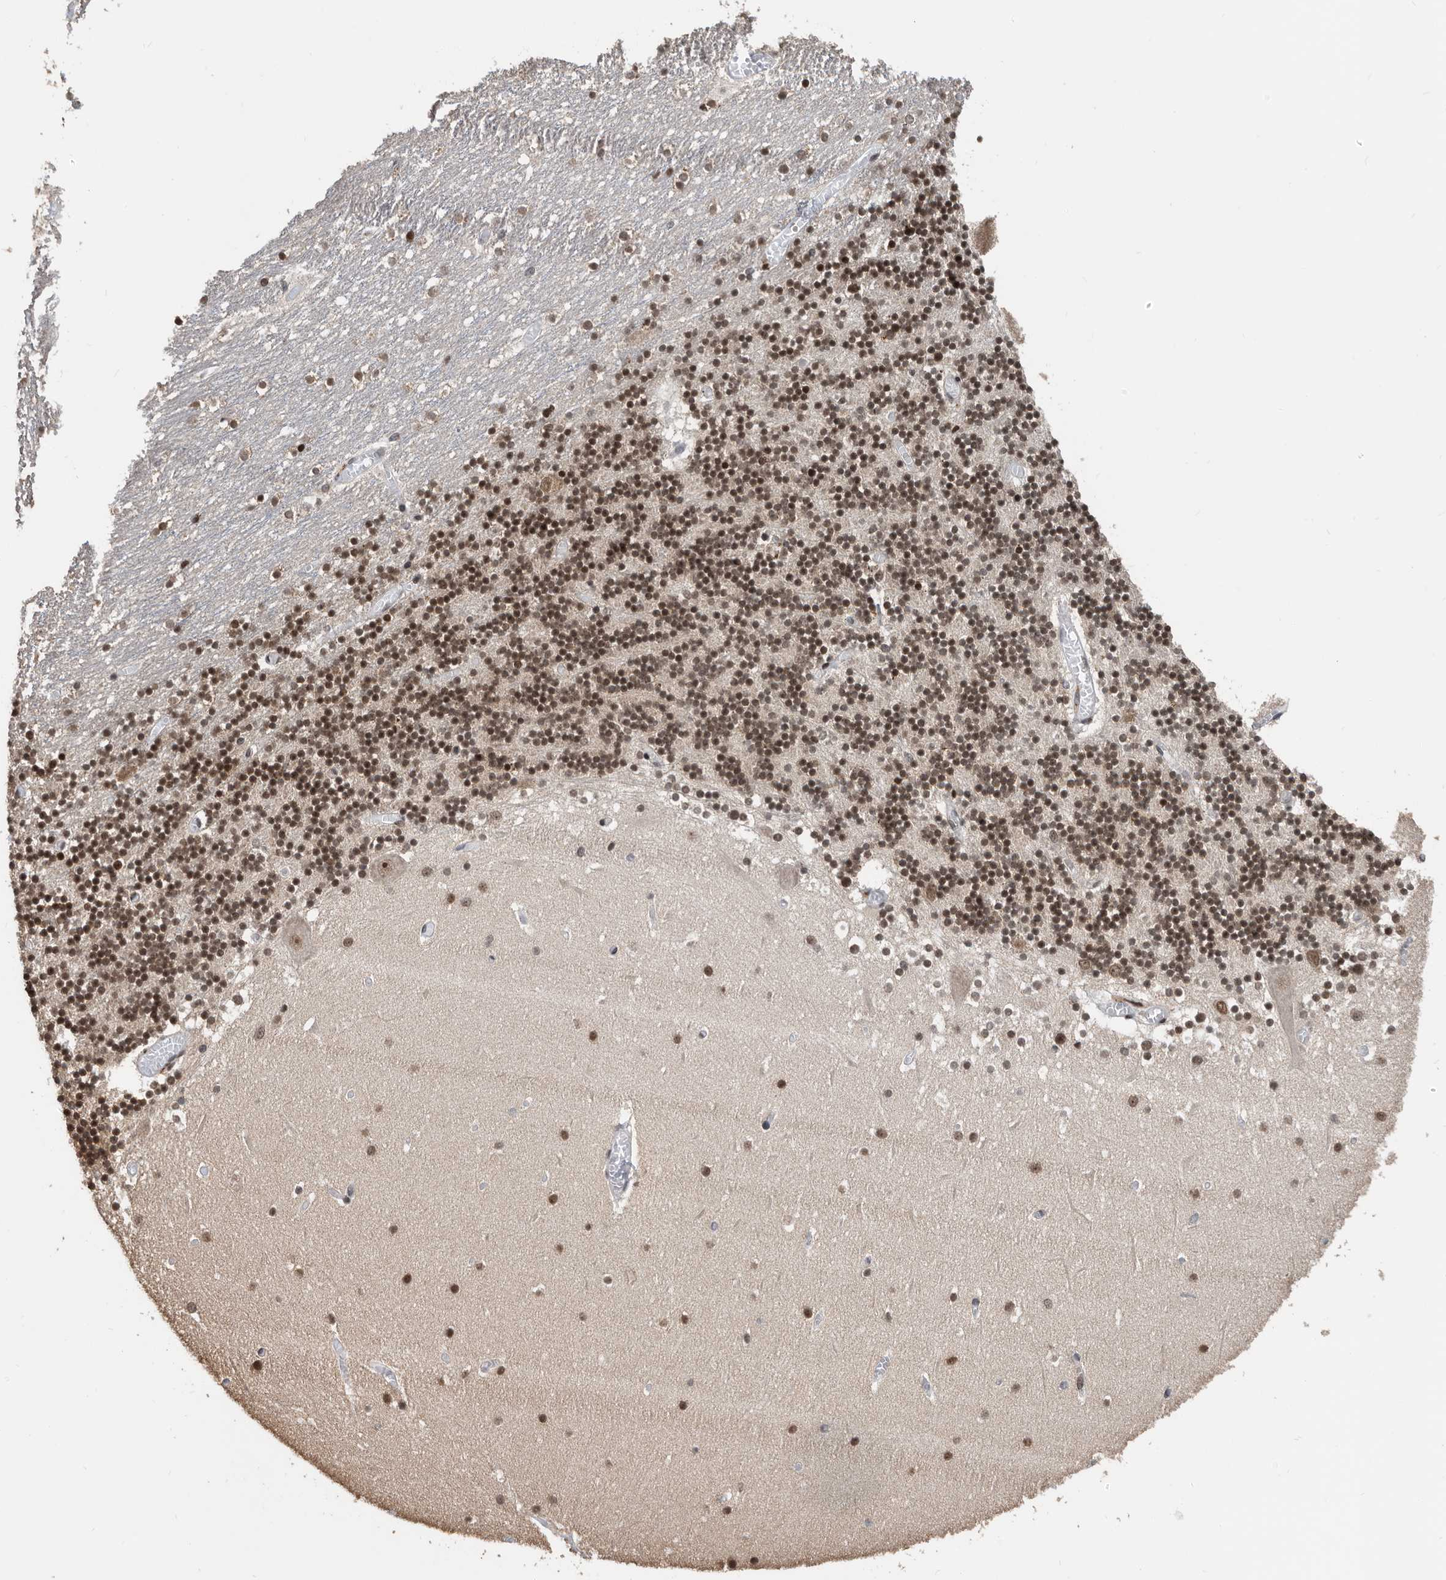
{"staining": {"intensity": "moderate", "quantity": "25%-75%", "location": "nuclear"}, "tissue": "cerebellum", "cell_type": "Cells in granular layer", "image_type": "normal", "snomed": [{"axis": "morphology", "description": "Normal tissue, NOS"}, {"axis": "topography", "description": "Cerebellum"}], "caption": "Moderate nuclear expression is identified in approximately 25%-75% of cells in granular layer in benign cerebellum. Nuclei are stained in blue.", "gene": "SNRNP48", "patient": {"sex": "female", "age": 28}}